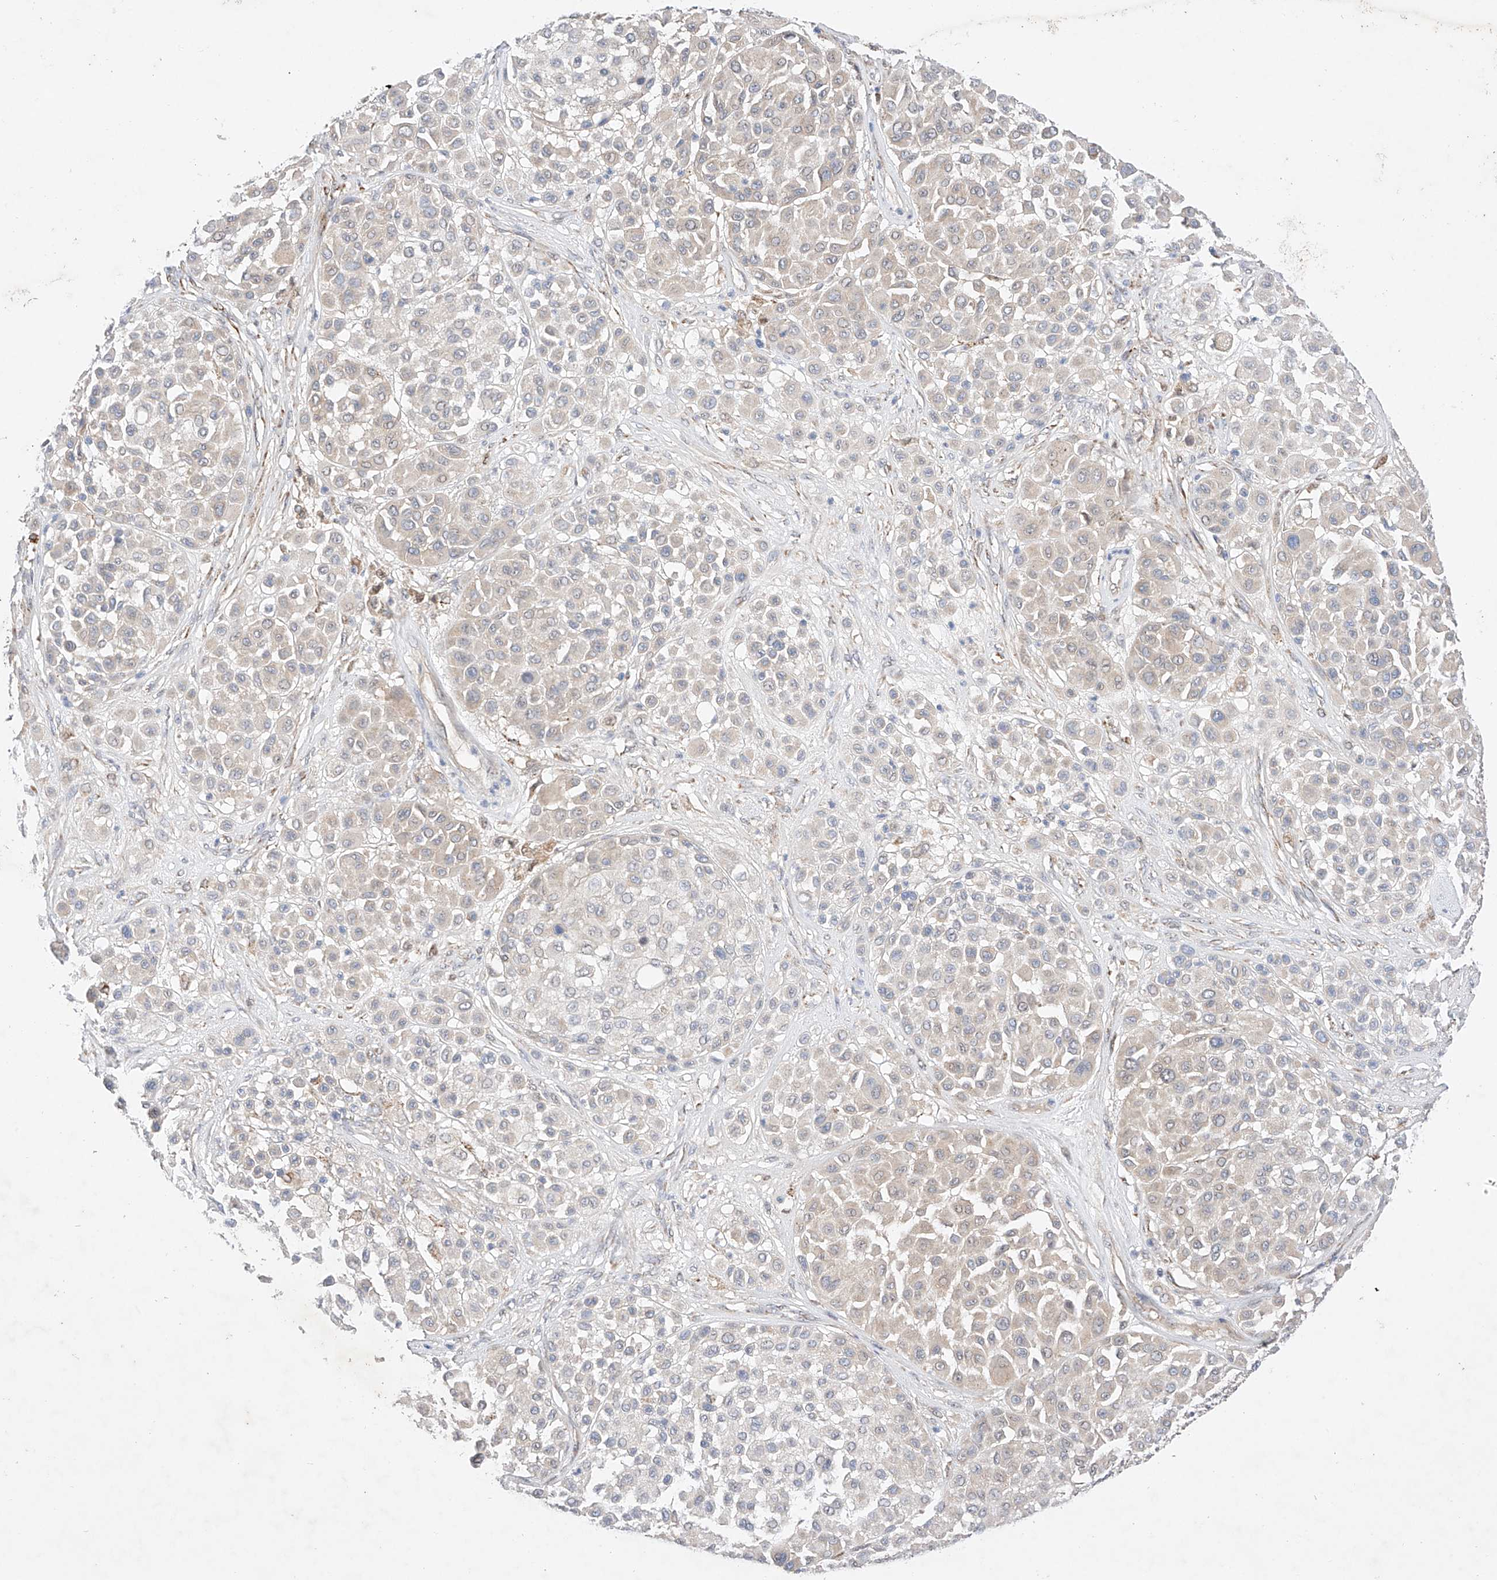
{"staining": {"intensity": "negative", "quantity": "none", "location": "none"}, "tissue": "melanoma", "cell_type": "Tumor cells", "image_type": "cancer", "snomed": [{"axis": "morphology", "description": "Malignant melanoma, Metastatic site"}, {"axis": "topography", "description": "Soft tissue"}], "caption": "Immunohistochemistry histopathology image of melanoma stained for a protein (brown), which displays no expression in tumor cells.", "gene": "IL22RA2", "patient": {"sex": "male", "age": 41}}